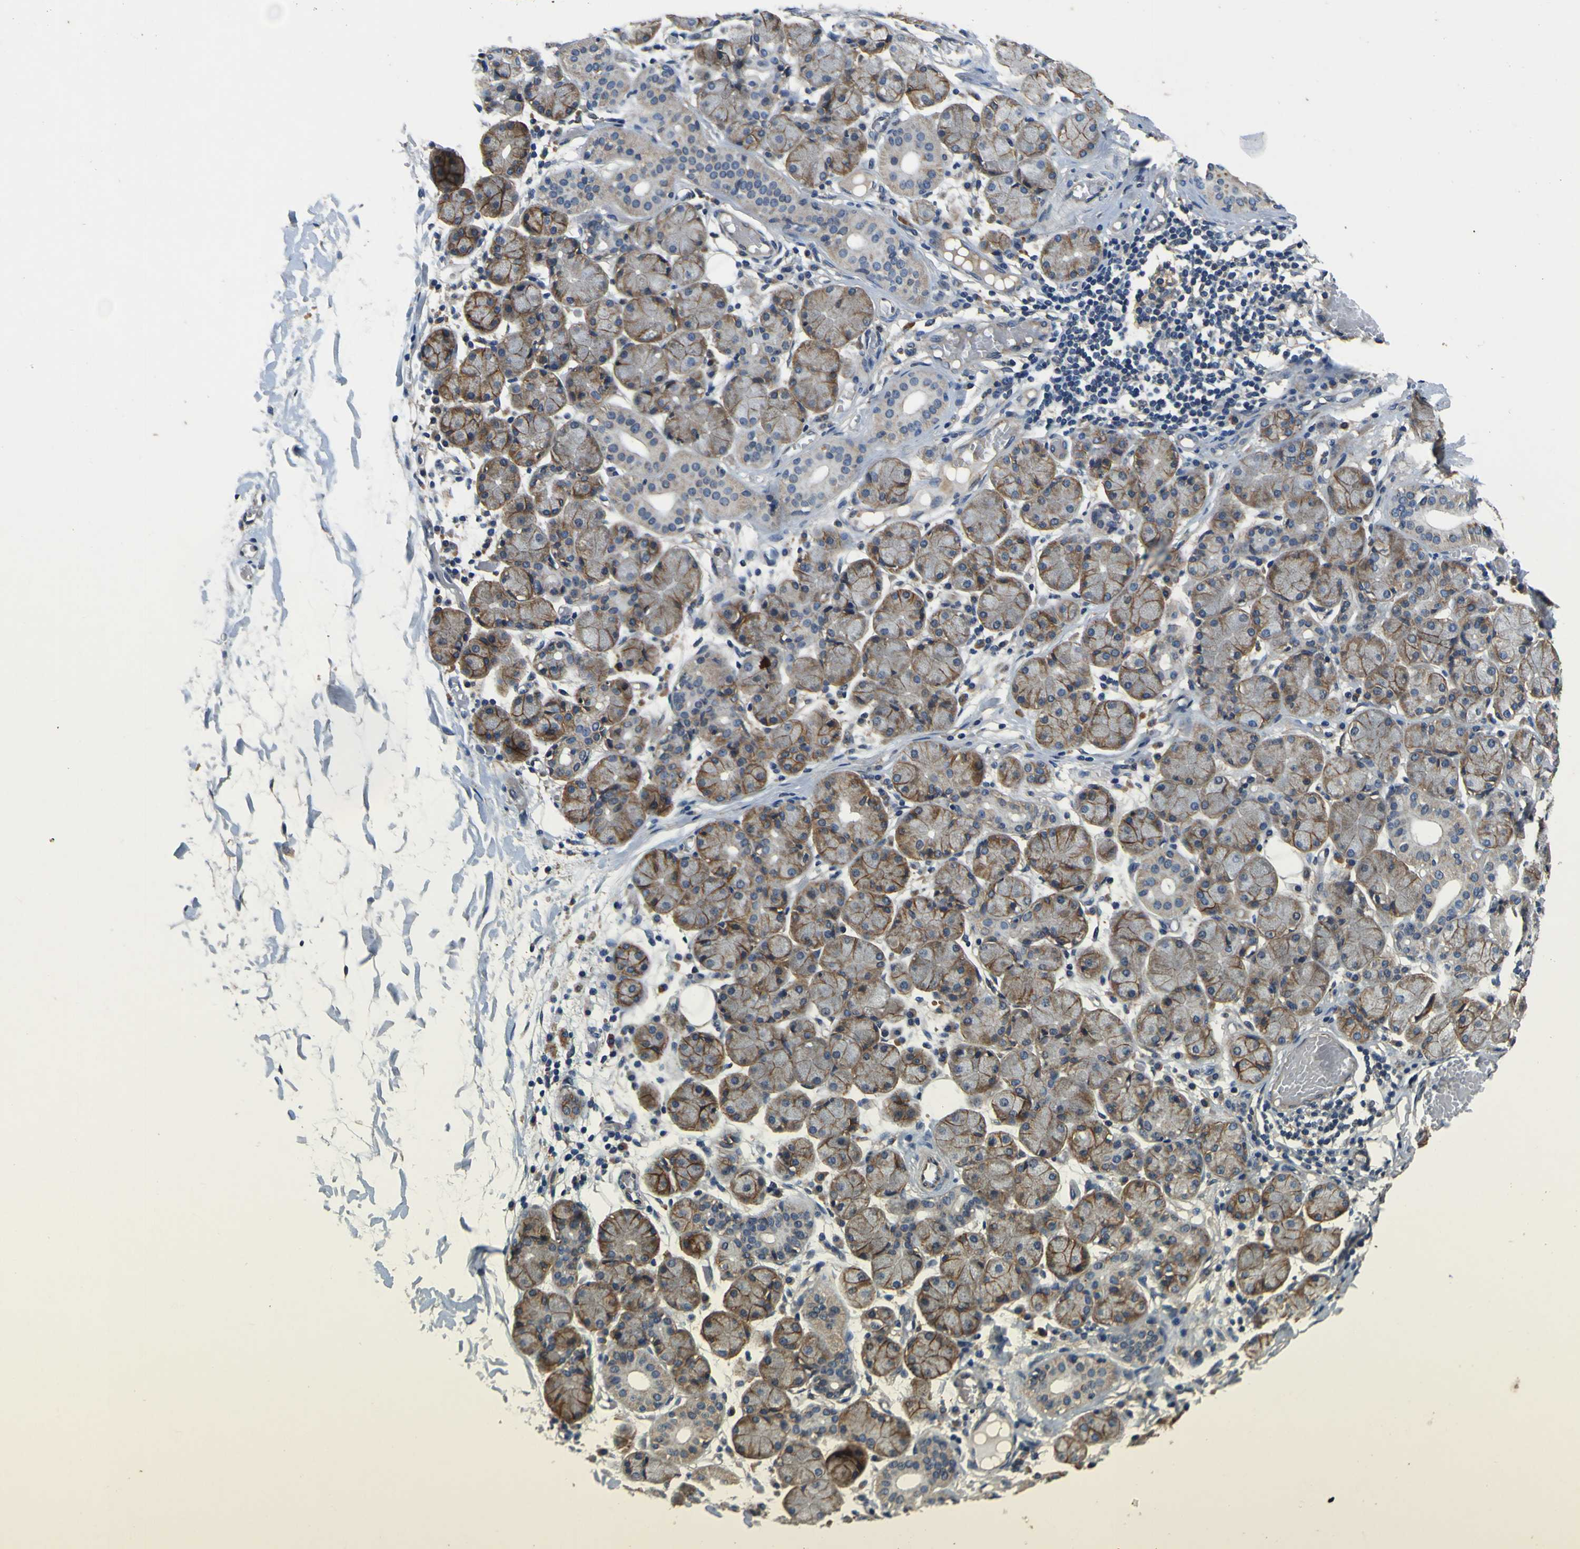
{"staining": {"intensity": "moderate", "quantity": "25%-75%", "location": "cytoplasmic/membranous"}, "tissue": "salivary gland", "cell_type": "Glandular cells", "image_type": "normal", "snomed": [{"axis": "morphology", "description": "Normal tissue, NOS"}, {"axis": "topography", "description": "Salivary gland"}], "caption": "Protein staining shows moderate cytoplasmic/membranous staining in approximately 25%-75% of glandular cells in unremarkable salivary gland.", "gene": "EPHB4", "patient": {"sex": "female", "age": 24}}